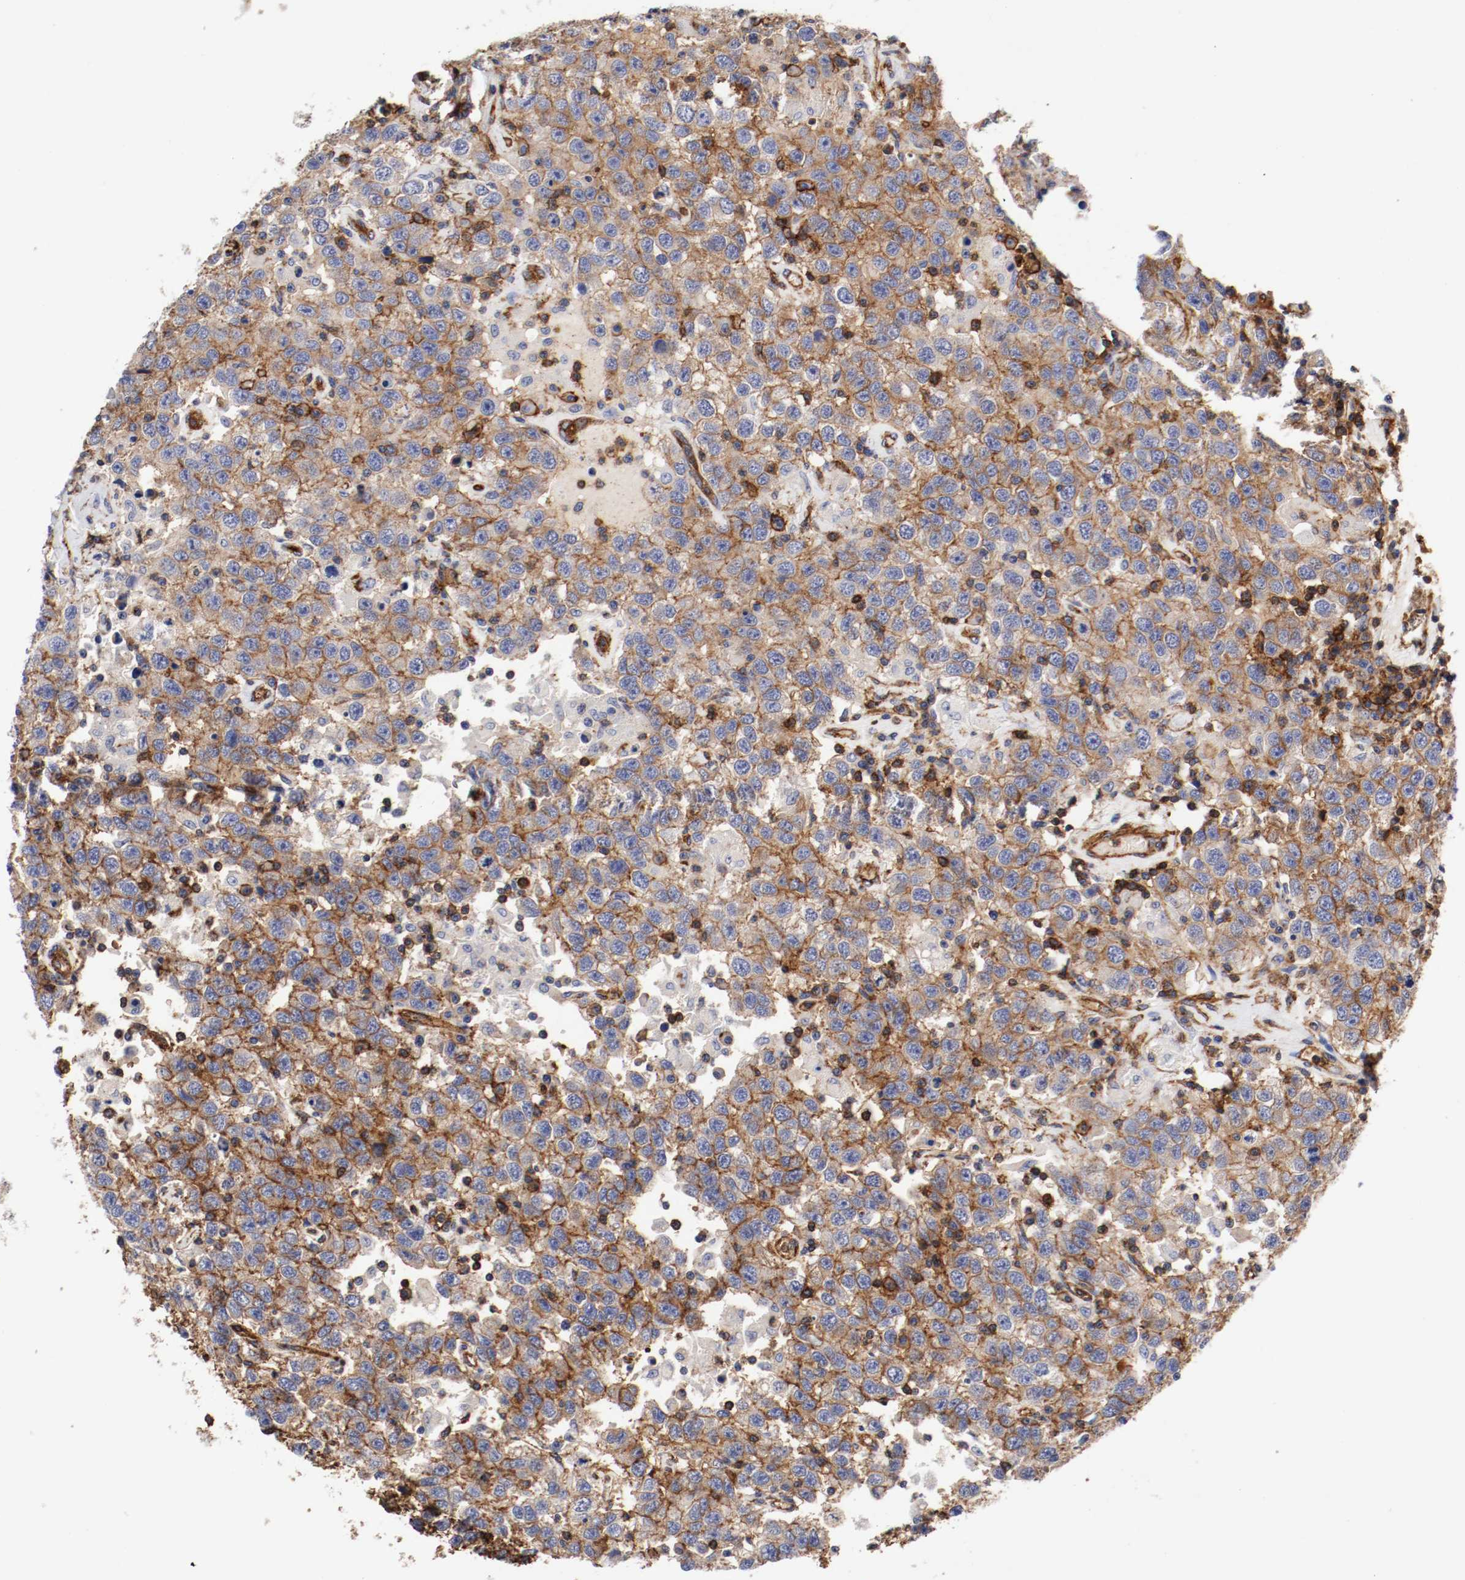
{"staining": {"intensity": "moderate", "quantity": ">75%", "location": "cytoplasmic/membranous"}, "tissue": "testis cancer", "cell_type": "Tumor cells", "image_type": "cancer", "snomed": [{"axis": "morphology", "description": "Seminoma, NOS"}, {"axis": "topography", "description": "Testis"}], "caption": "An image showing moderate cytoplasmic/membranous expression in about >75% of tumor cells in seminoma (testis), as visualized by brown immunohistochemical staining.", "gene": "IFITM1", "patient": {"sex": "male", "age": 41}}